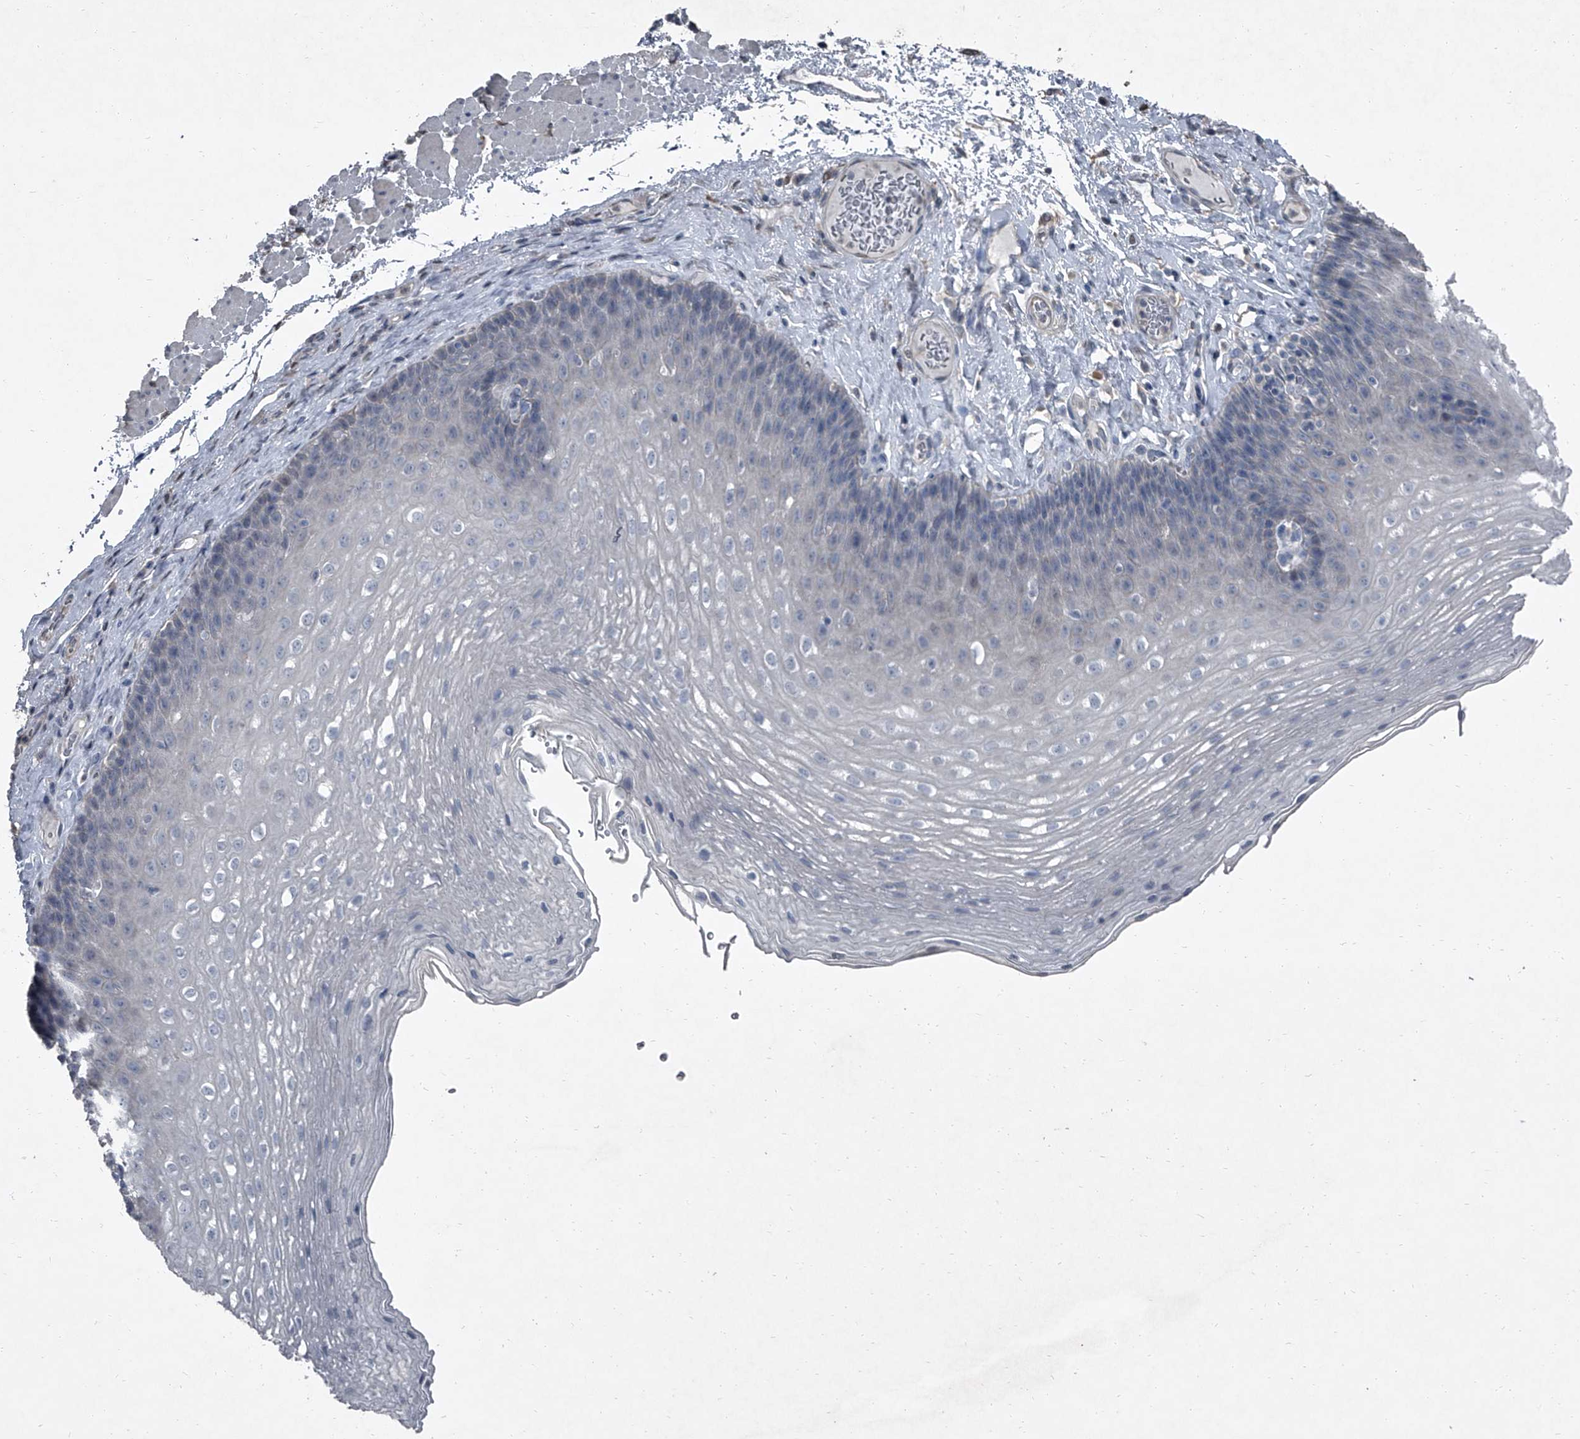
{"staining": {"intensity": "negative", "quantity": "none", "location": "none"}, "tissue": "esophagus", "cell_type": "Squamous epithelial cells", "image_type": "normal", "snomed": [{"axis": "morphology", "description": "Normal tissue, NOS"}, {"axis": "topography", "description": "Esophagus"}], "caption": "Esophagus stained for a protein using immunohistochemistry (IHC) reveals no positivity squamous epithelial cells.", "gene": "HEPHL1", "patient": {"sex": "female", "age": 66}}